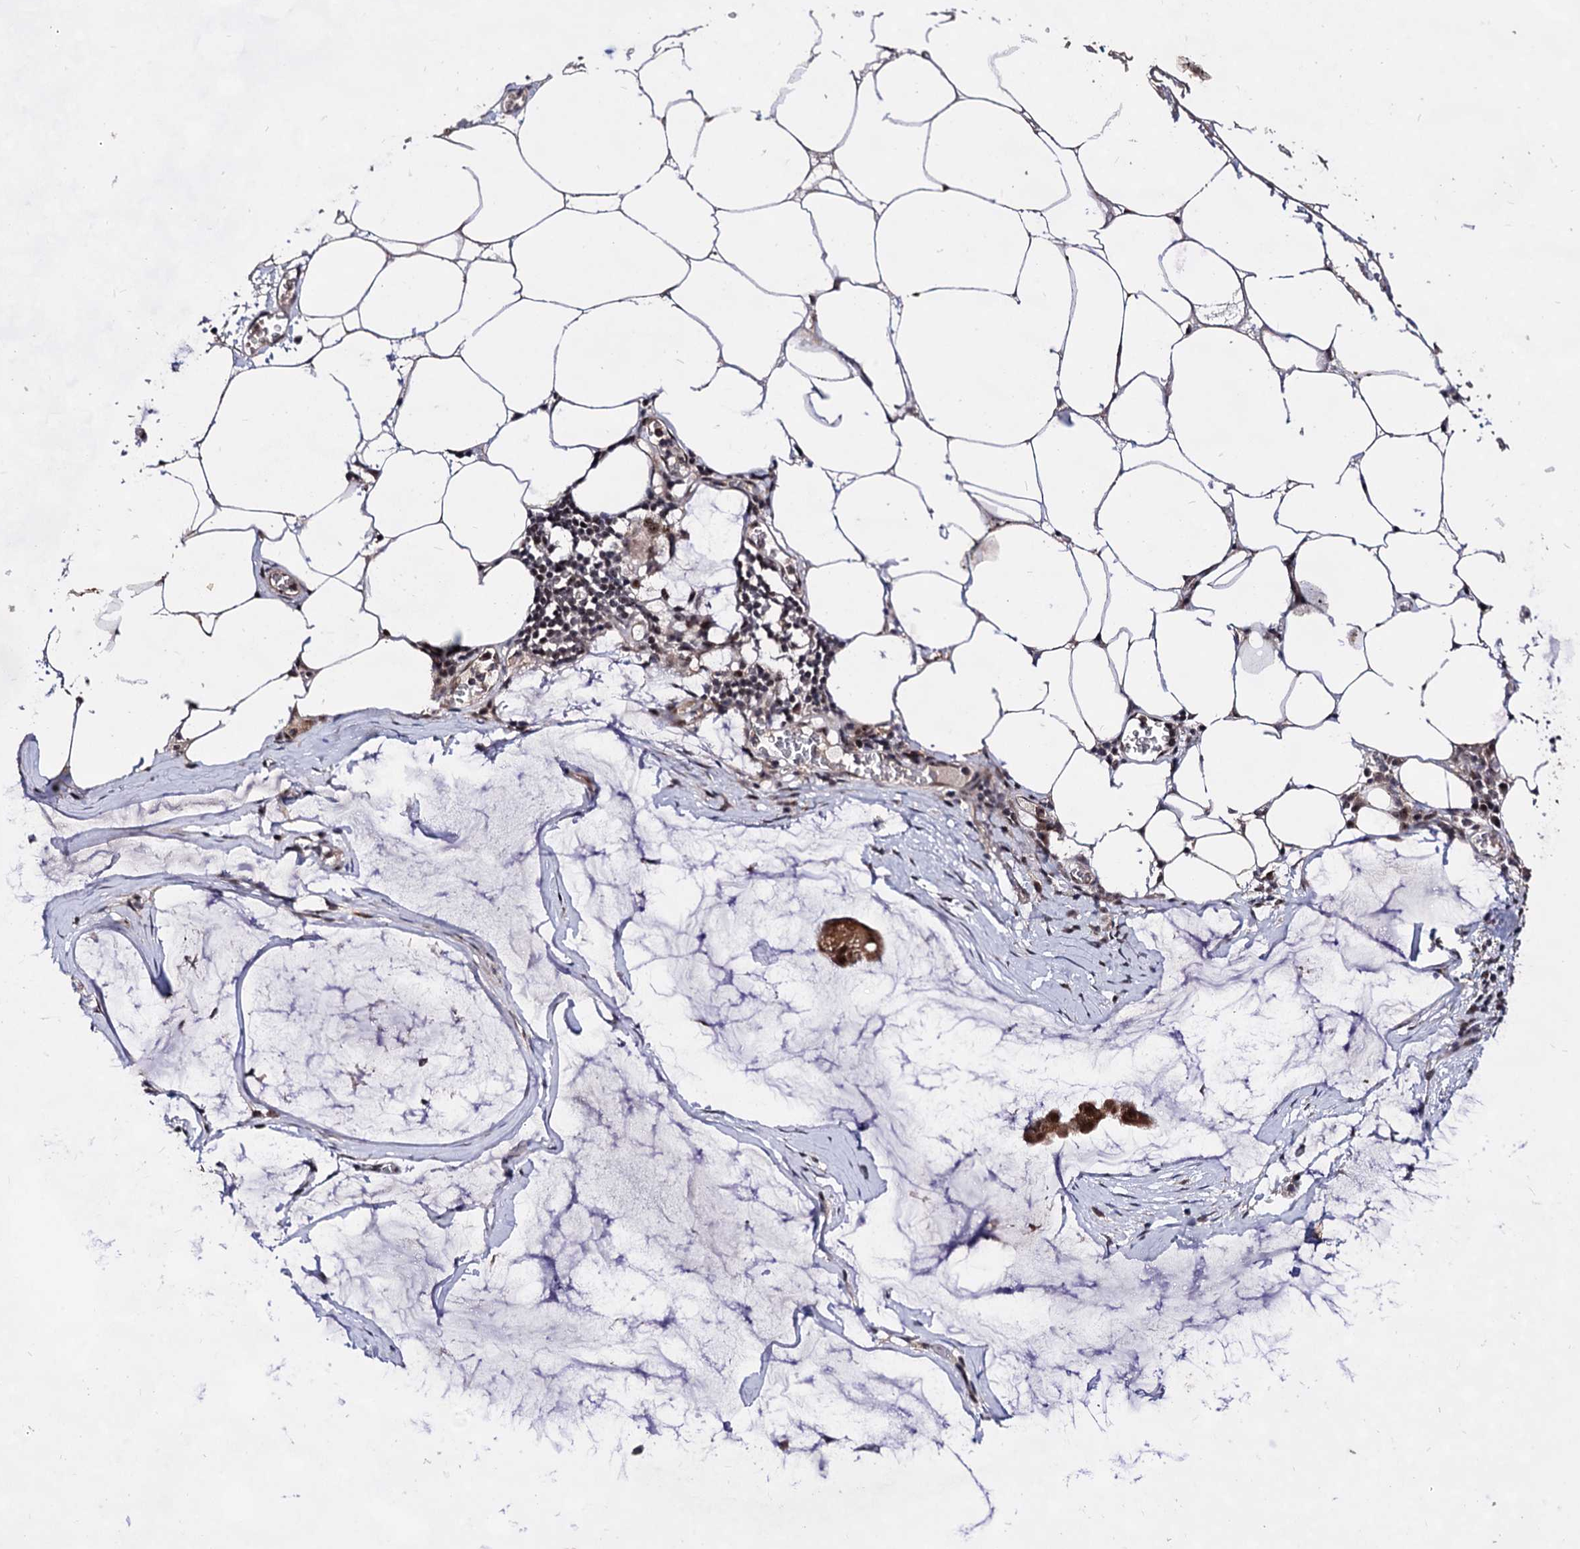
{"staining": {"intensity": "strong", "quantity": ">75%", "location": "cytoplasmic/membranous,nuclear"}, "tissue": "ovarian cancer", "cell_type": "Tumor cells", "image_type": "cancer", "snomed": [{"axis": "morphology", "description": "Cystadenocarcinoma, mucinous, NOS"}, {"axis": "topography", "description": "Ovary"}], "caption": "The immunohistochemical stain labels strong cytoplasmic/membranous and nuclear positivity in tumor cells of ovarian mucinous cystadenocarcinoma tissue. (DAB (3,3'-diaminobenzidine) = brown stain, brightfield microscopy at high magnification).", "gene": "EXOSC10", "patient": {"sex": "female", "age": 73}}